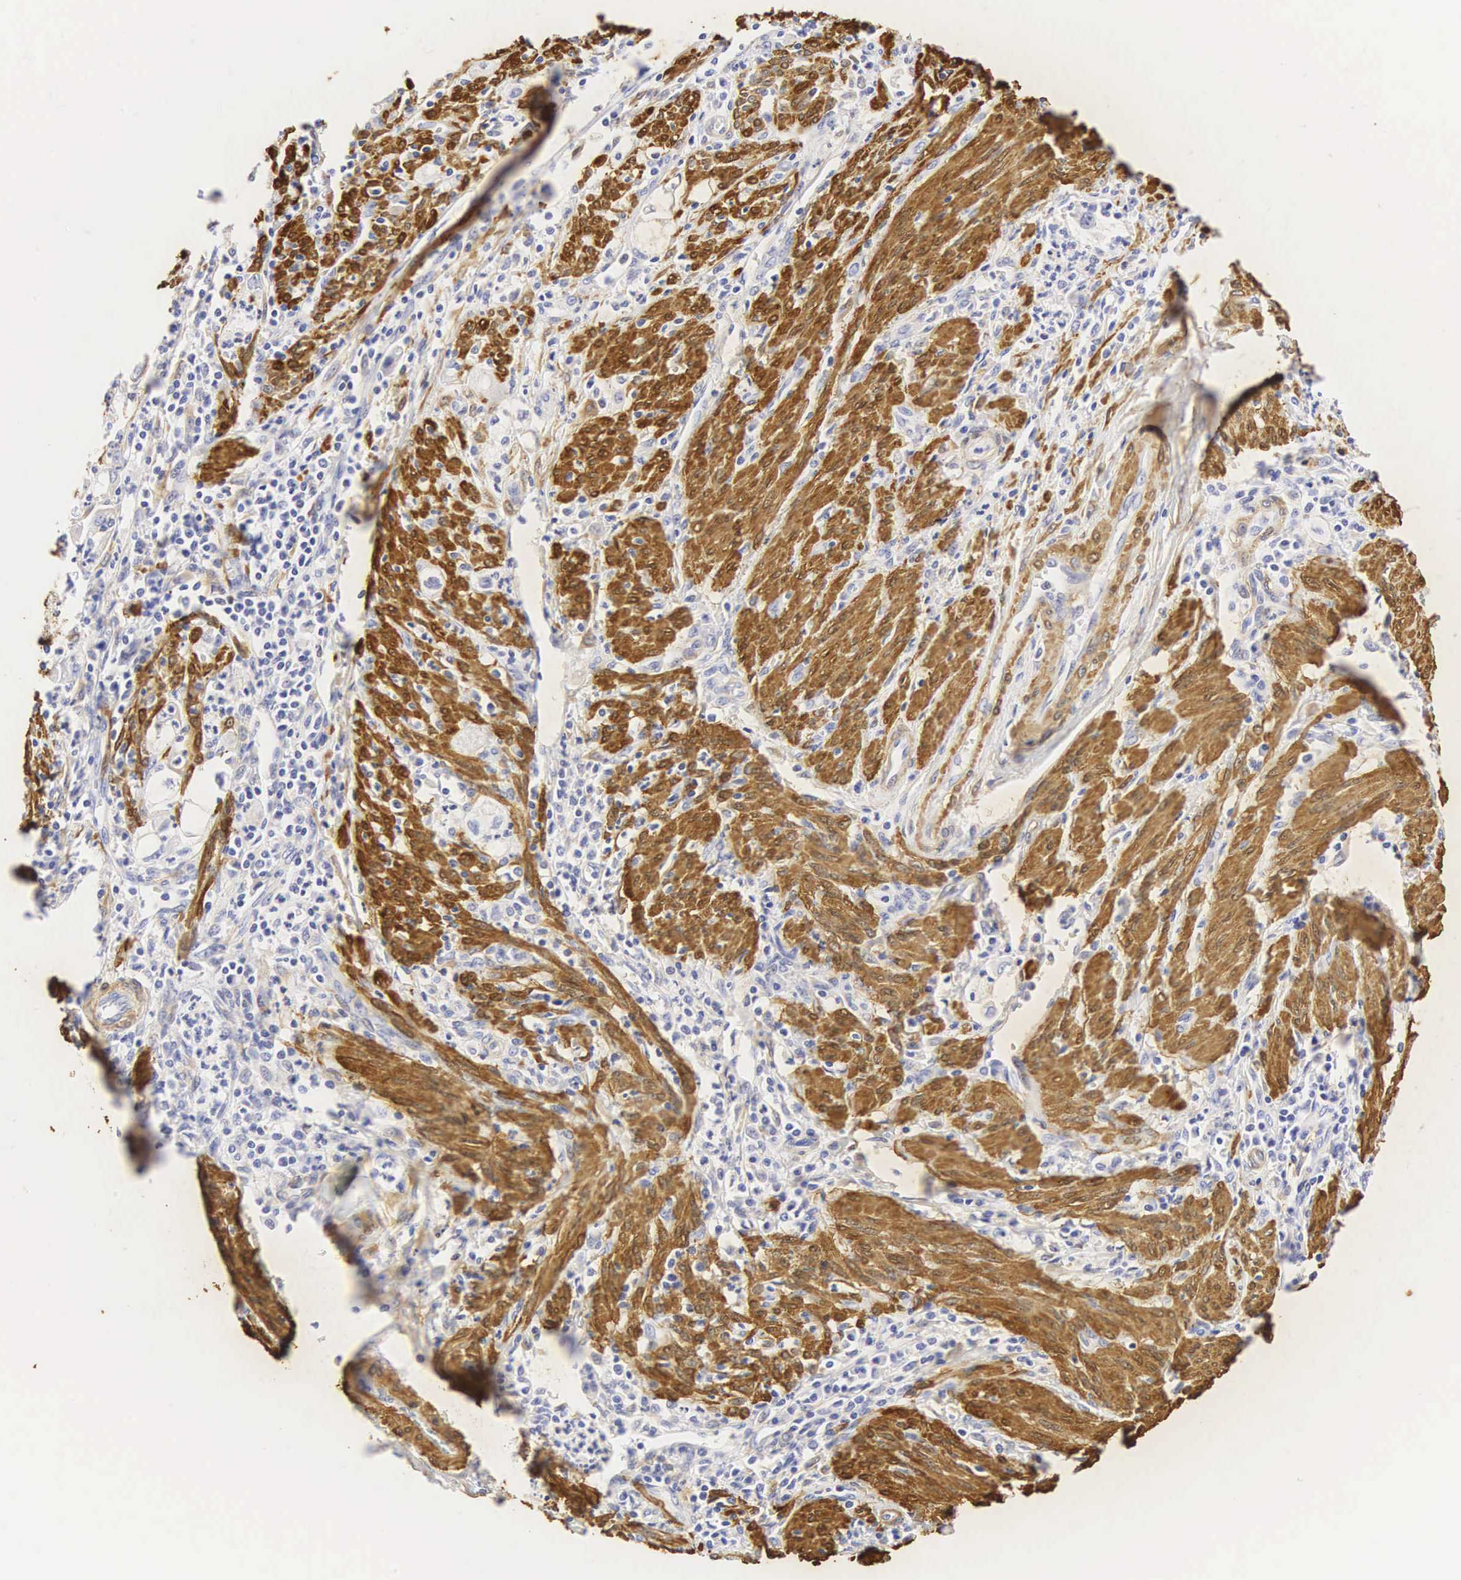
{"staining": {"intensity": "negative", "quantity": "none", "location": "none"}, "tissue": "endometrial cancer", "cell_type": "Tumor cells", "image_type": "cancer", "snomed": [{"axis": "morphology", "description": "Adenocarcinoma, NOS"}, {"axis": "topography", "description": "Endometrium"}], "caption": "Immunohistochemistry (IHC) micrograph of endometrial cancer stained for a protein (brown), which exhibits no positivity in tumor cells.", "gene": "CNN1", "patient": {"sex": "female", "age": 75}}